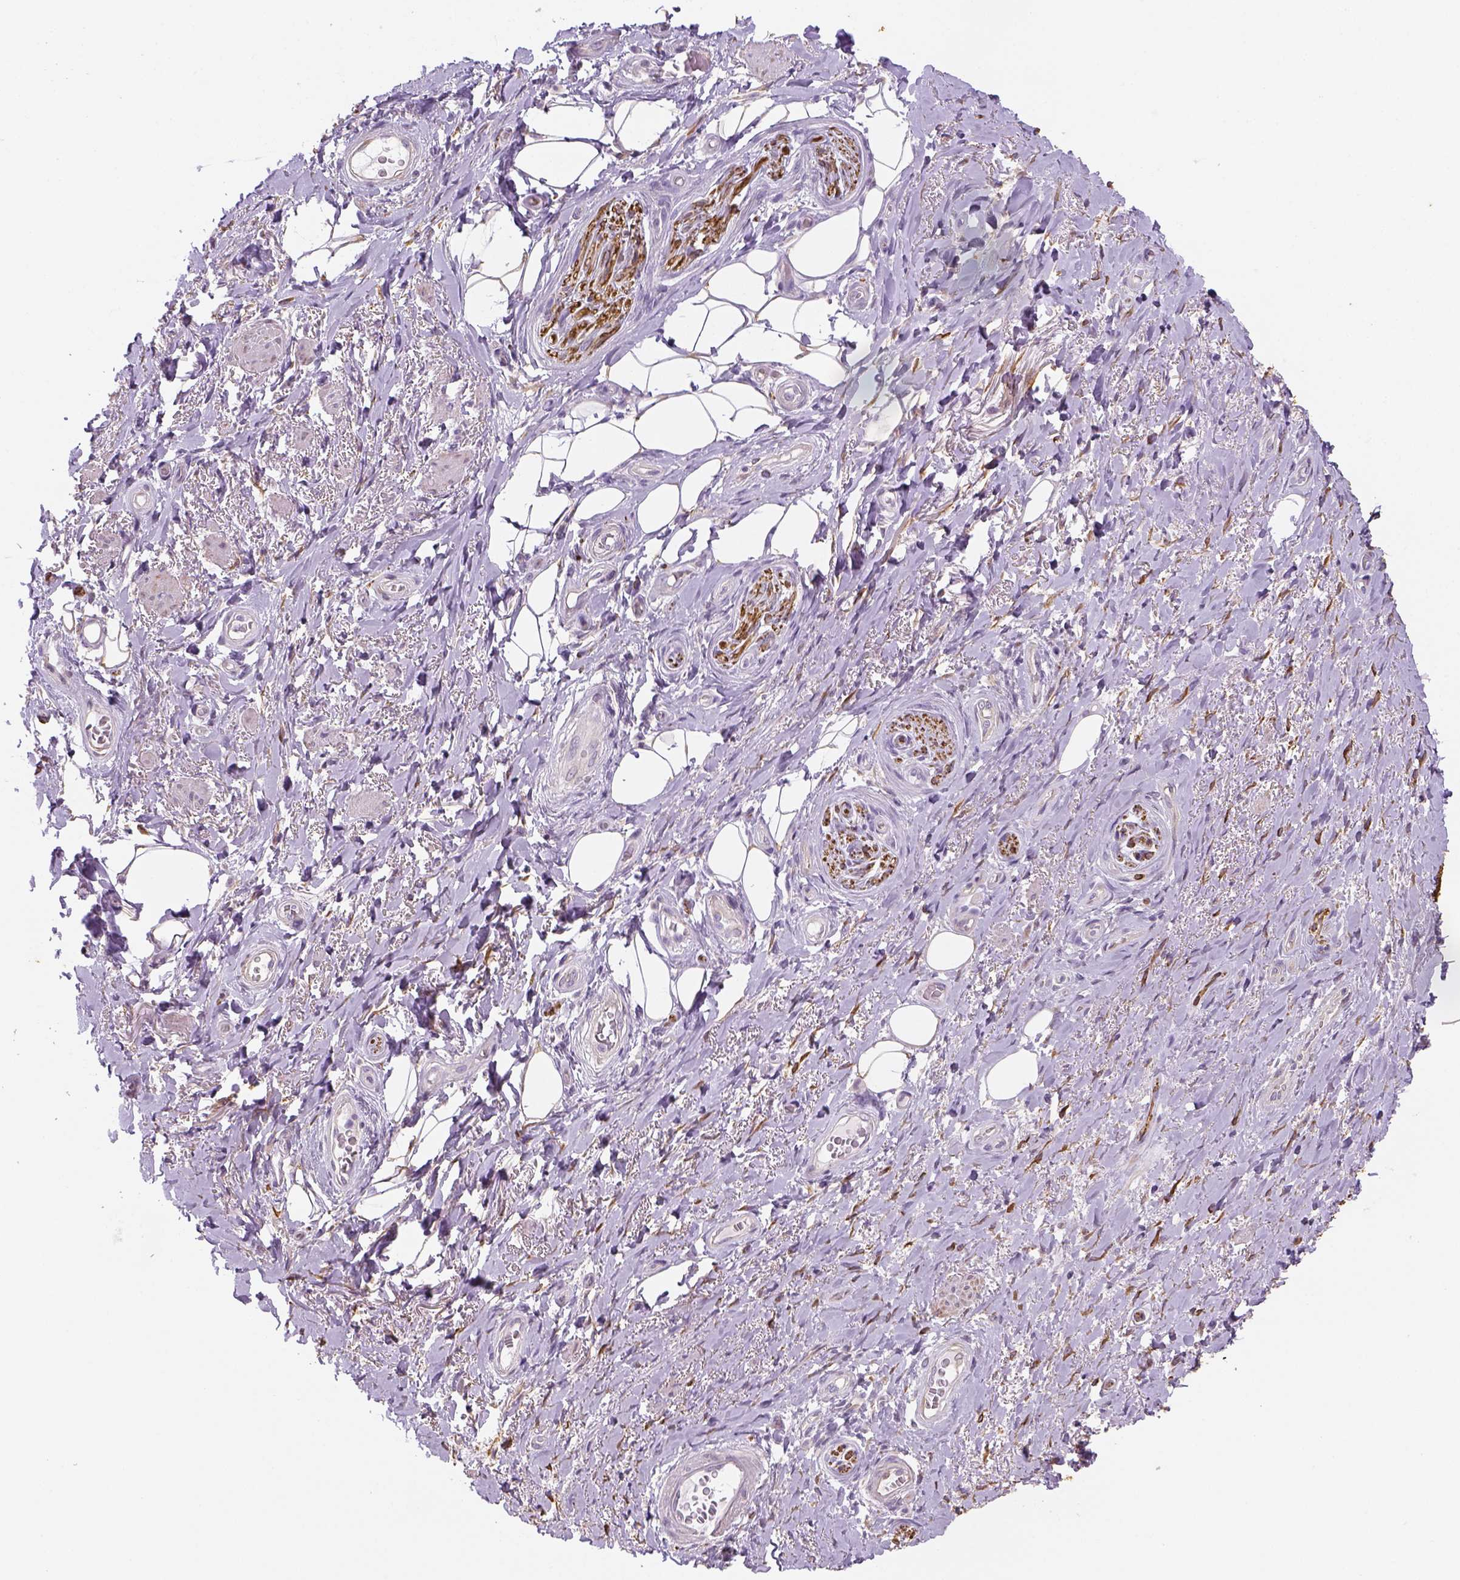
{"staining": {"intensity": "moderate", "quantity": ">75%", "location": "cytoplasmic/membranous"}, "tissue": "adipose tissue", "cell_type": "Adipocytes", "image_type": "normal", "snomed": [{"axis": "morphology", "description": "Normal tissue, NOS"}, {"axis": "topography", "description": "Anal"}, {"axis": "topography", "description": "Peripheral nerve tissue"}], "caption": "Protein expression analysis of benign adipose tissue reveals moderate cytoplasmic/membranous positivity in approximately >75% of adipocytes.", "gene": "CACNB1", "patient": {"sex": "male", "age": 53}}